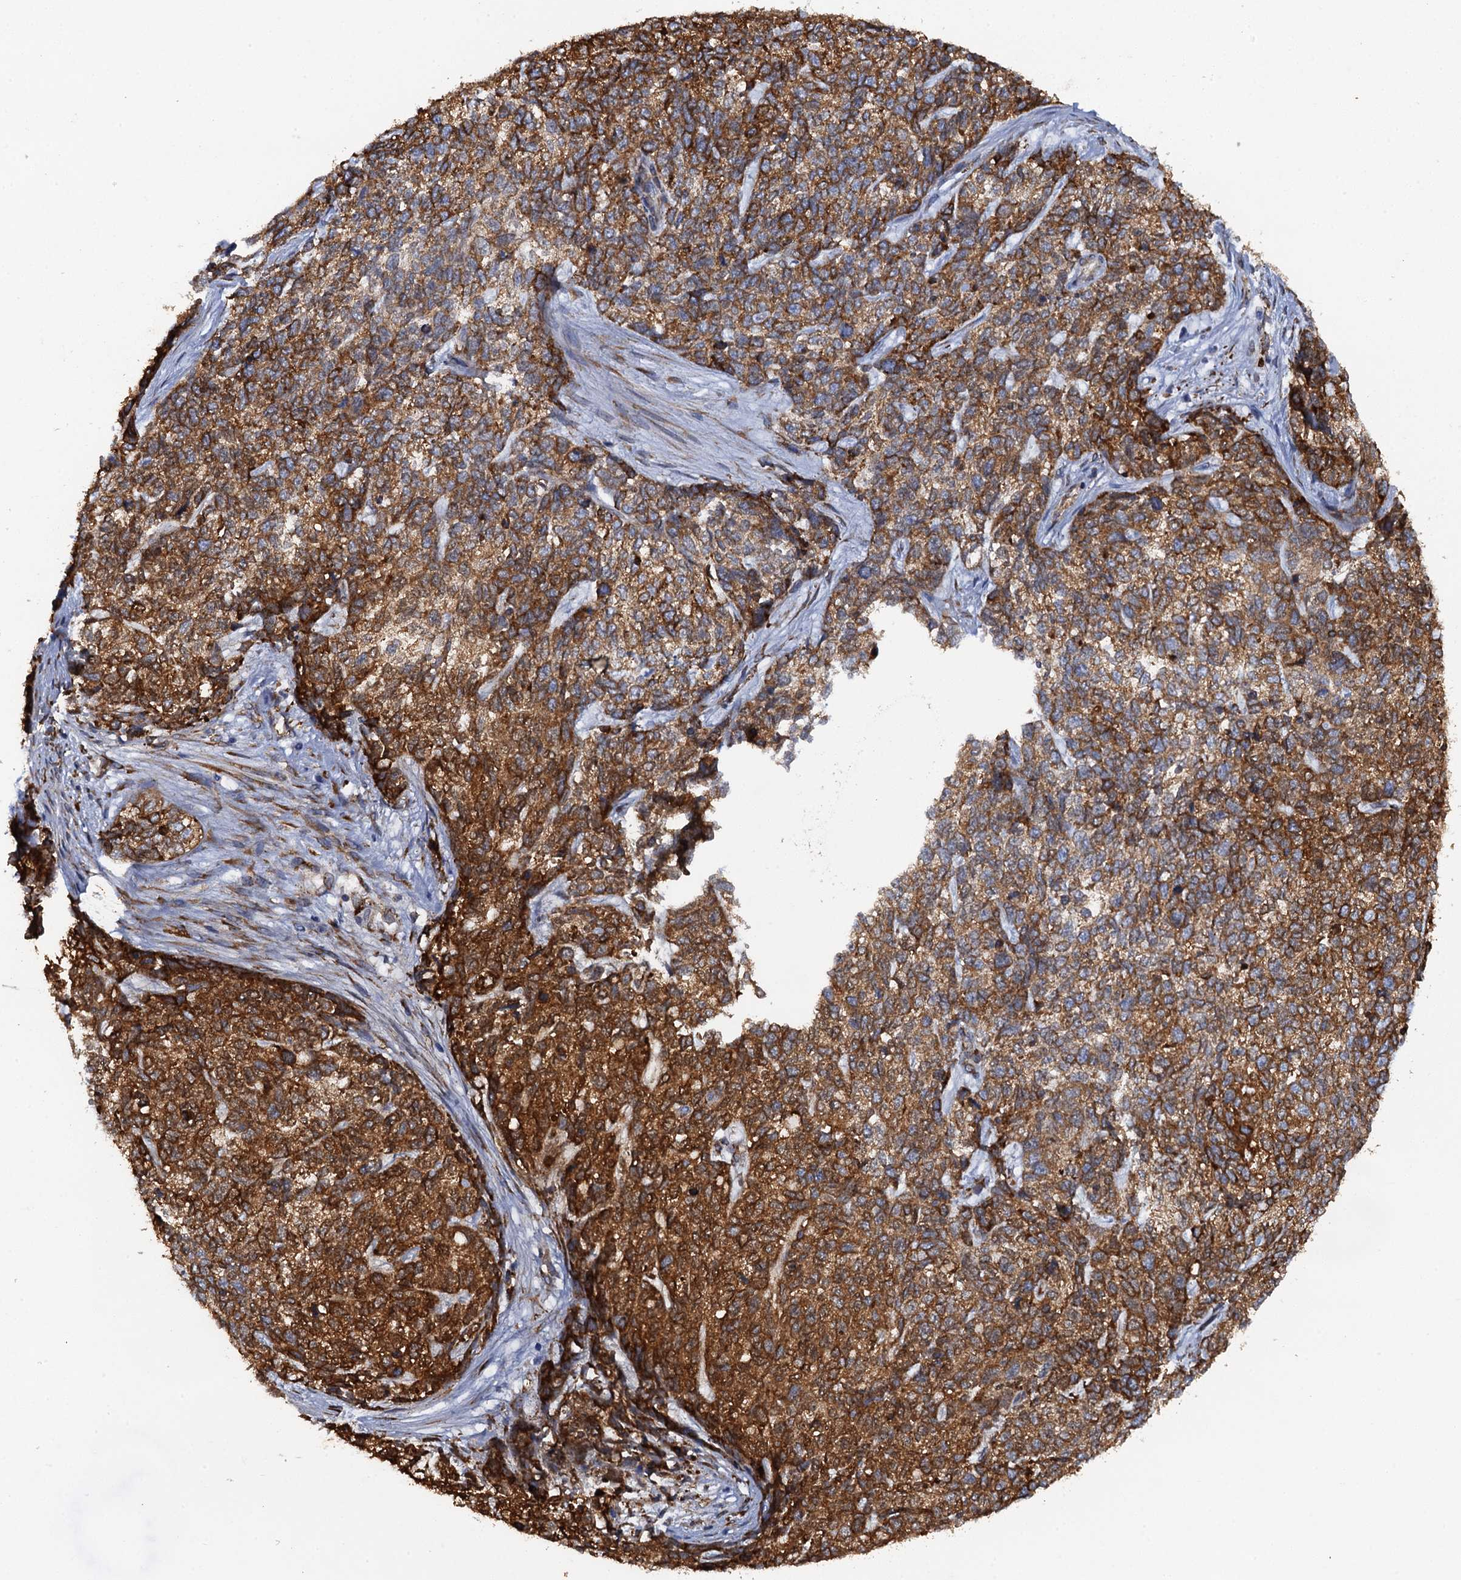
{"staining": {"intensity": "strong", "quantity": ">75%", "location": "cytoplasmic/membranous"}, "tissue": "cervical cancer", "cell_type": "Tumor cells", "image_type": "cancer", "snomed": [{"axis": "morphology", "description": "Squamous cell carcinoma, NOS"}, {"axis": "topography", "description": "Cervix"}], "caption": "Cervical squamous cell carcinoma stained with DAB IHC exhibits high levels of strong cytoplasmic/membranous expression in about >75% of tumor cells.", "gene": "POGLUT3", "patient": {"sex": "female", "age": 63}}